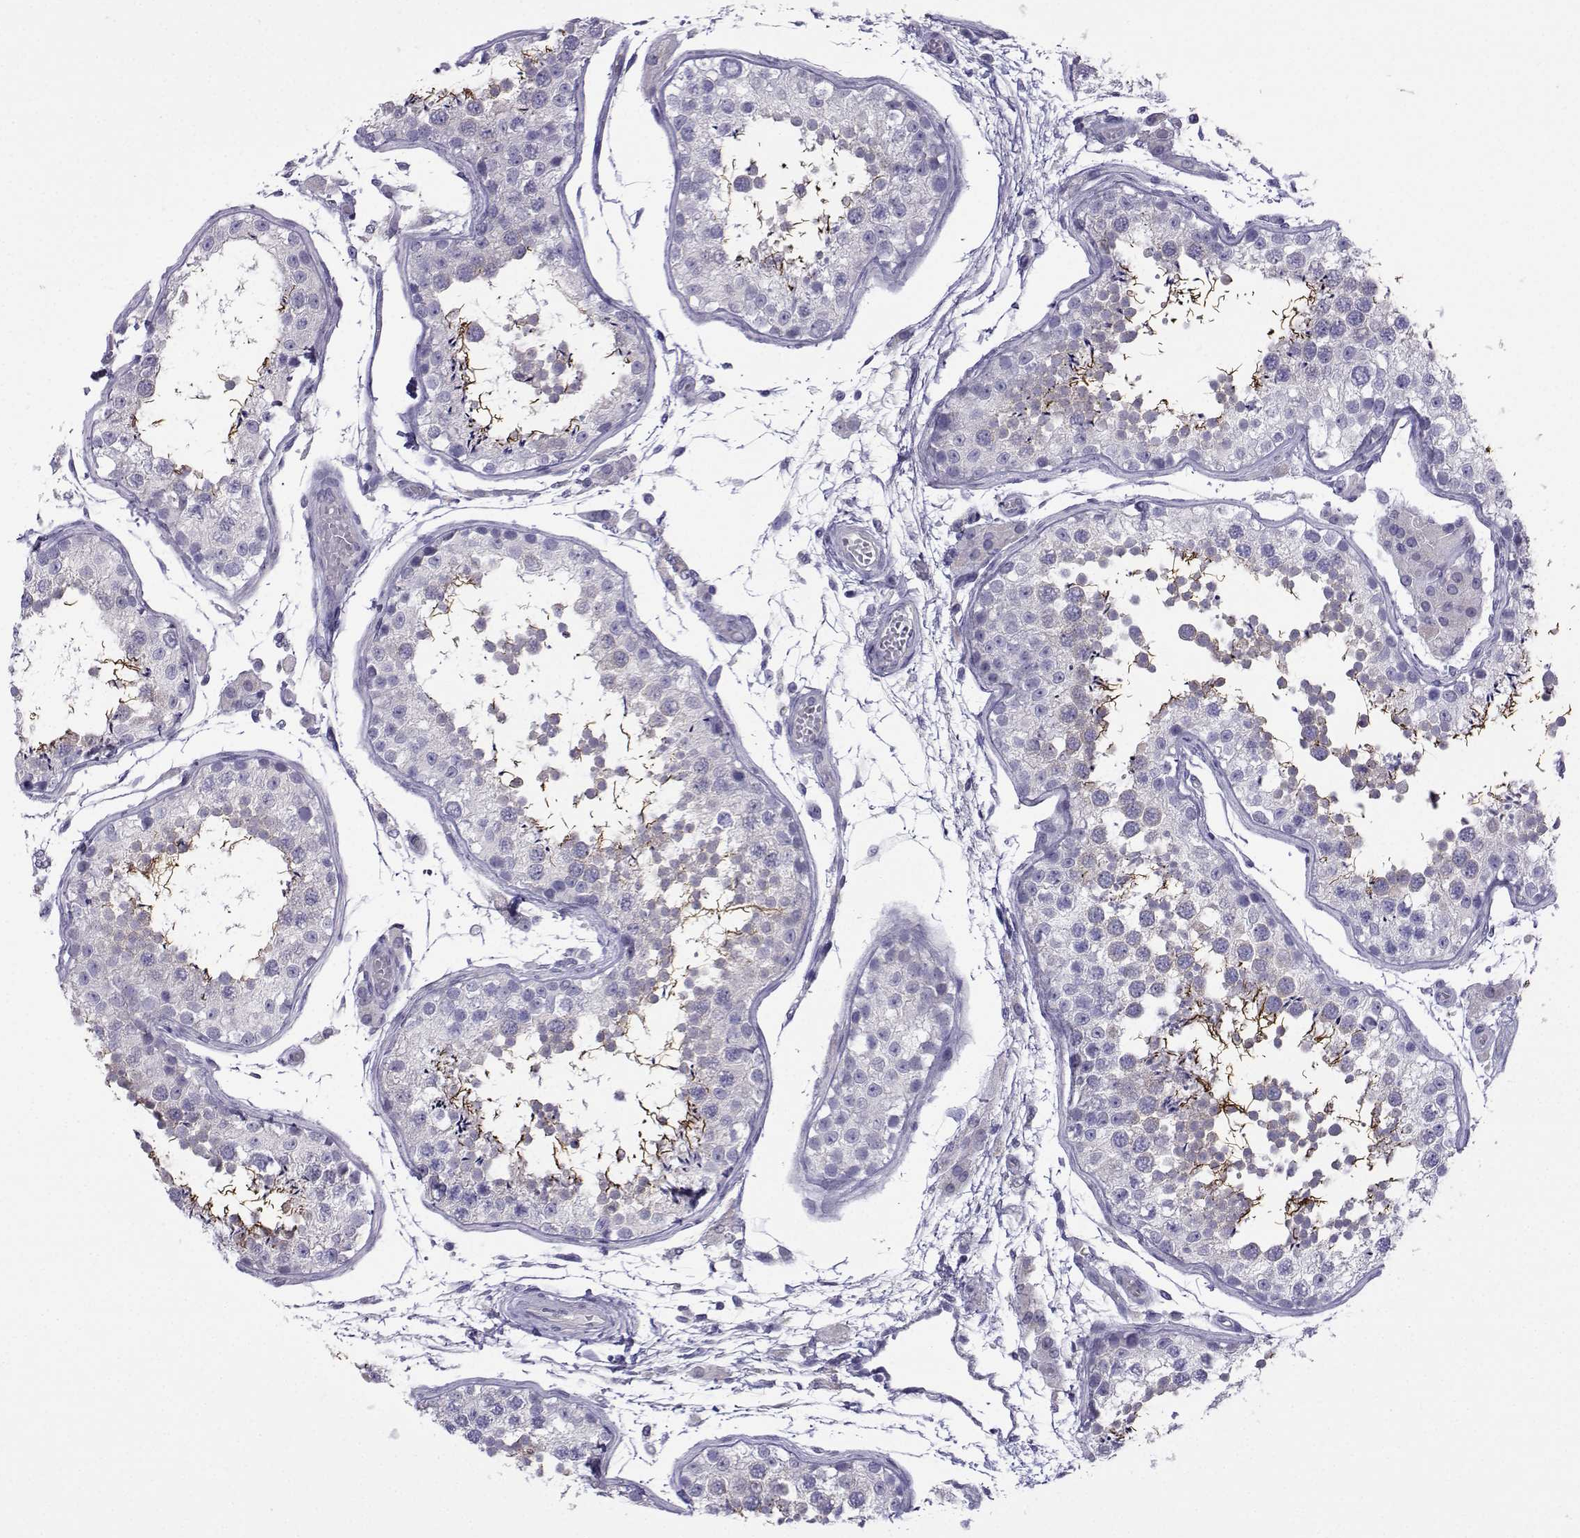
{"staining": {"intensity": "strong", "quantity": "<25%", "location": "cytoplasmic/membranous"}, "tissue": "testis", "cell_type": "Cells in seminiferous ducts", "image_type": "normal", "snomed": [{"axis": "morphology", "description": "Normal tissue, NOS"}, {"axis": "topography", "description": "Testis"}], "caption": "Immunohistochemical staining of normal human testis displays strong cytoplasmic/membranous protein positivity in about <25% of cells in seminiferous ducts.", "gene": "CFAP70", "patient": {"sex": "male", "age": 29}}